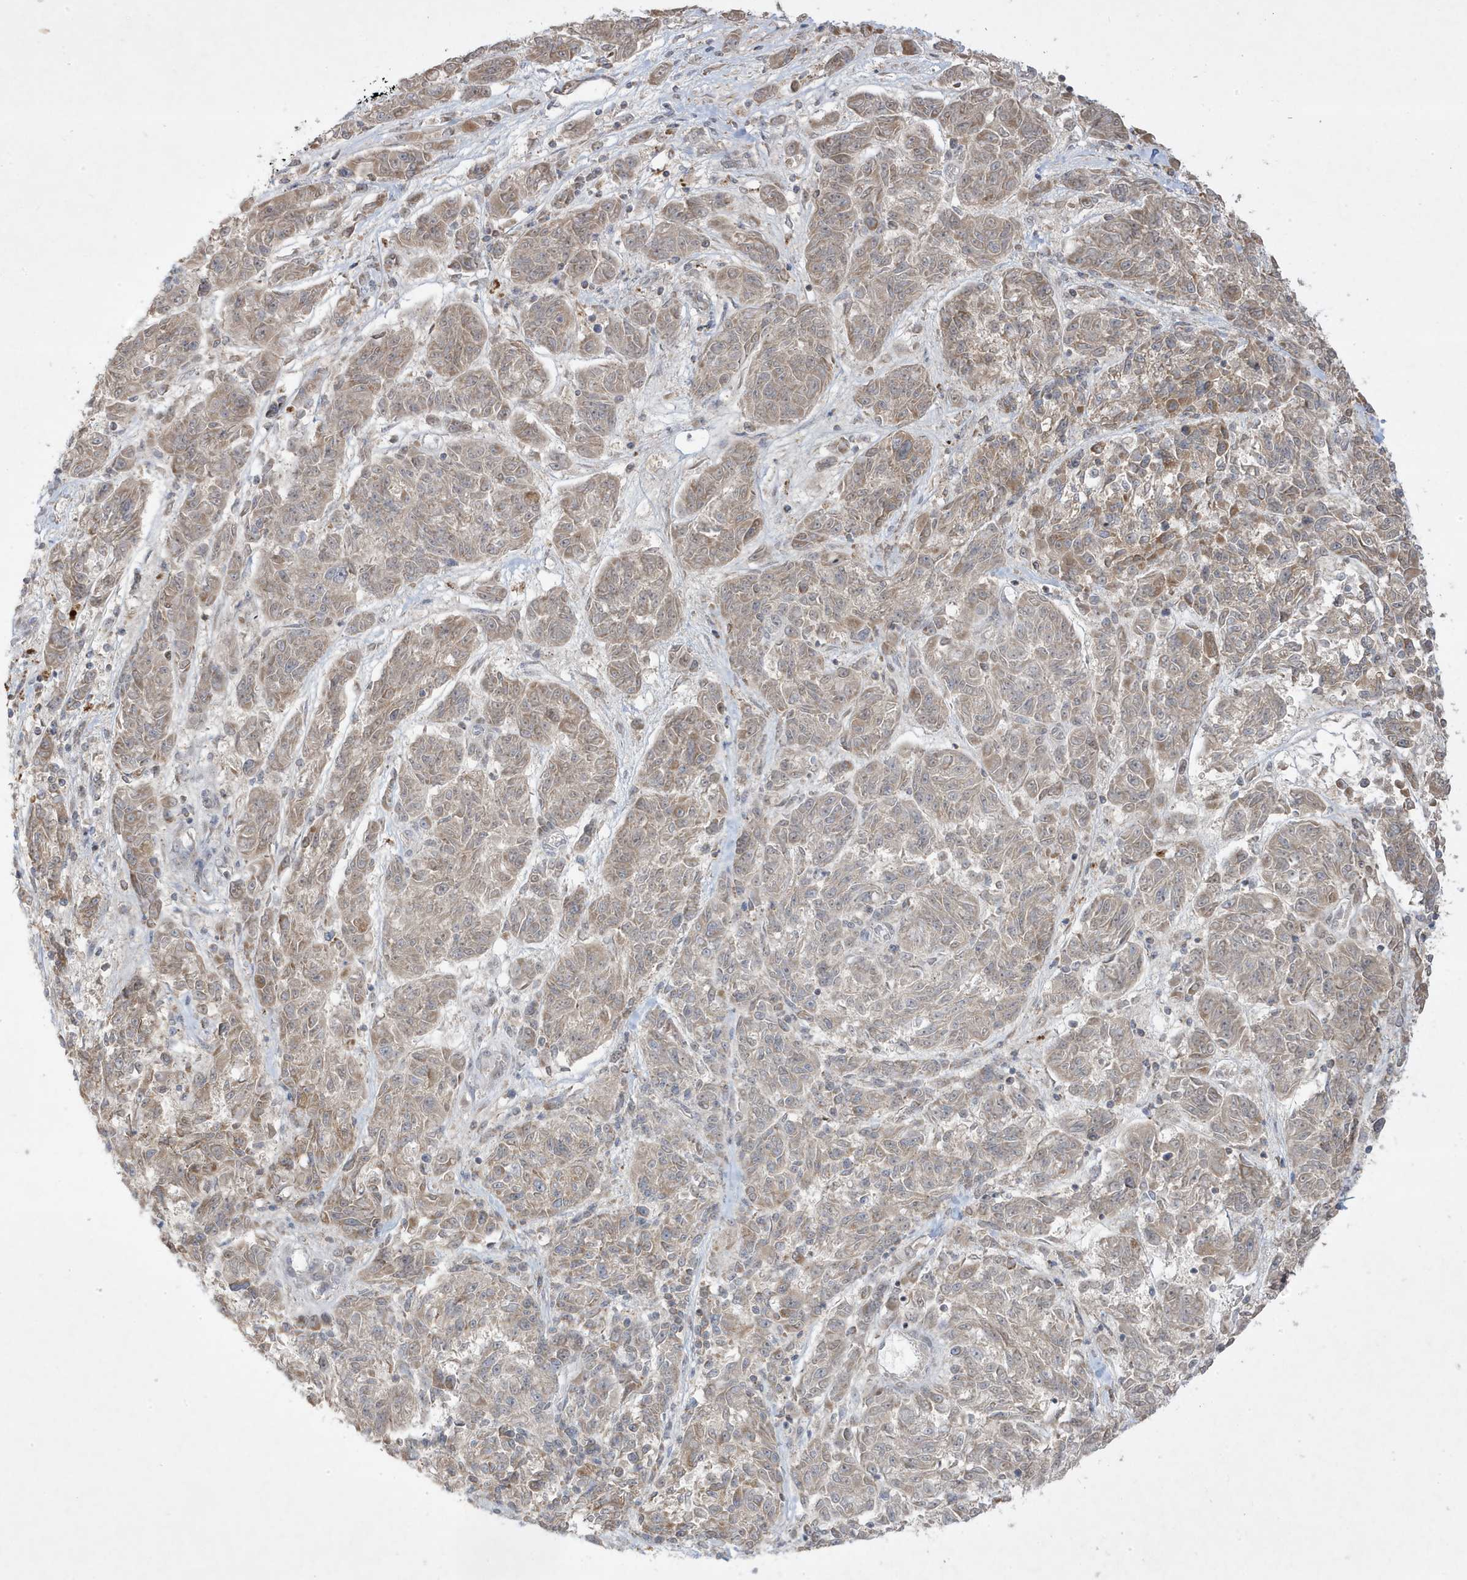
{"staining": {"intensity": "weak", "quantity": "25%-75%", "location": "cytoplasmic/membranous"}, "tissue": "melanoma", "cell_type": "Tumor cells", "image_type": "cancer", "snomed": [{"axis": "morphology", "description": "Malignant melanoma, NOS"}, {"axis": "topography", "description": "Skin"}], "caption": "A micrograph showing weak cytoplasmic/membranous expression in approximately 25%-75% of tumor cells in melanoma, as visualized by brown immunohistochemical staining.", "gene": "ADAMTSL3", "patient": {"sex": "male", "age": 53}}